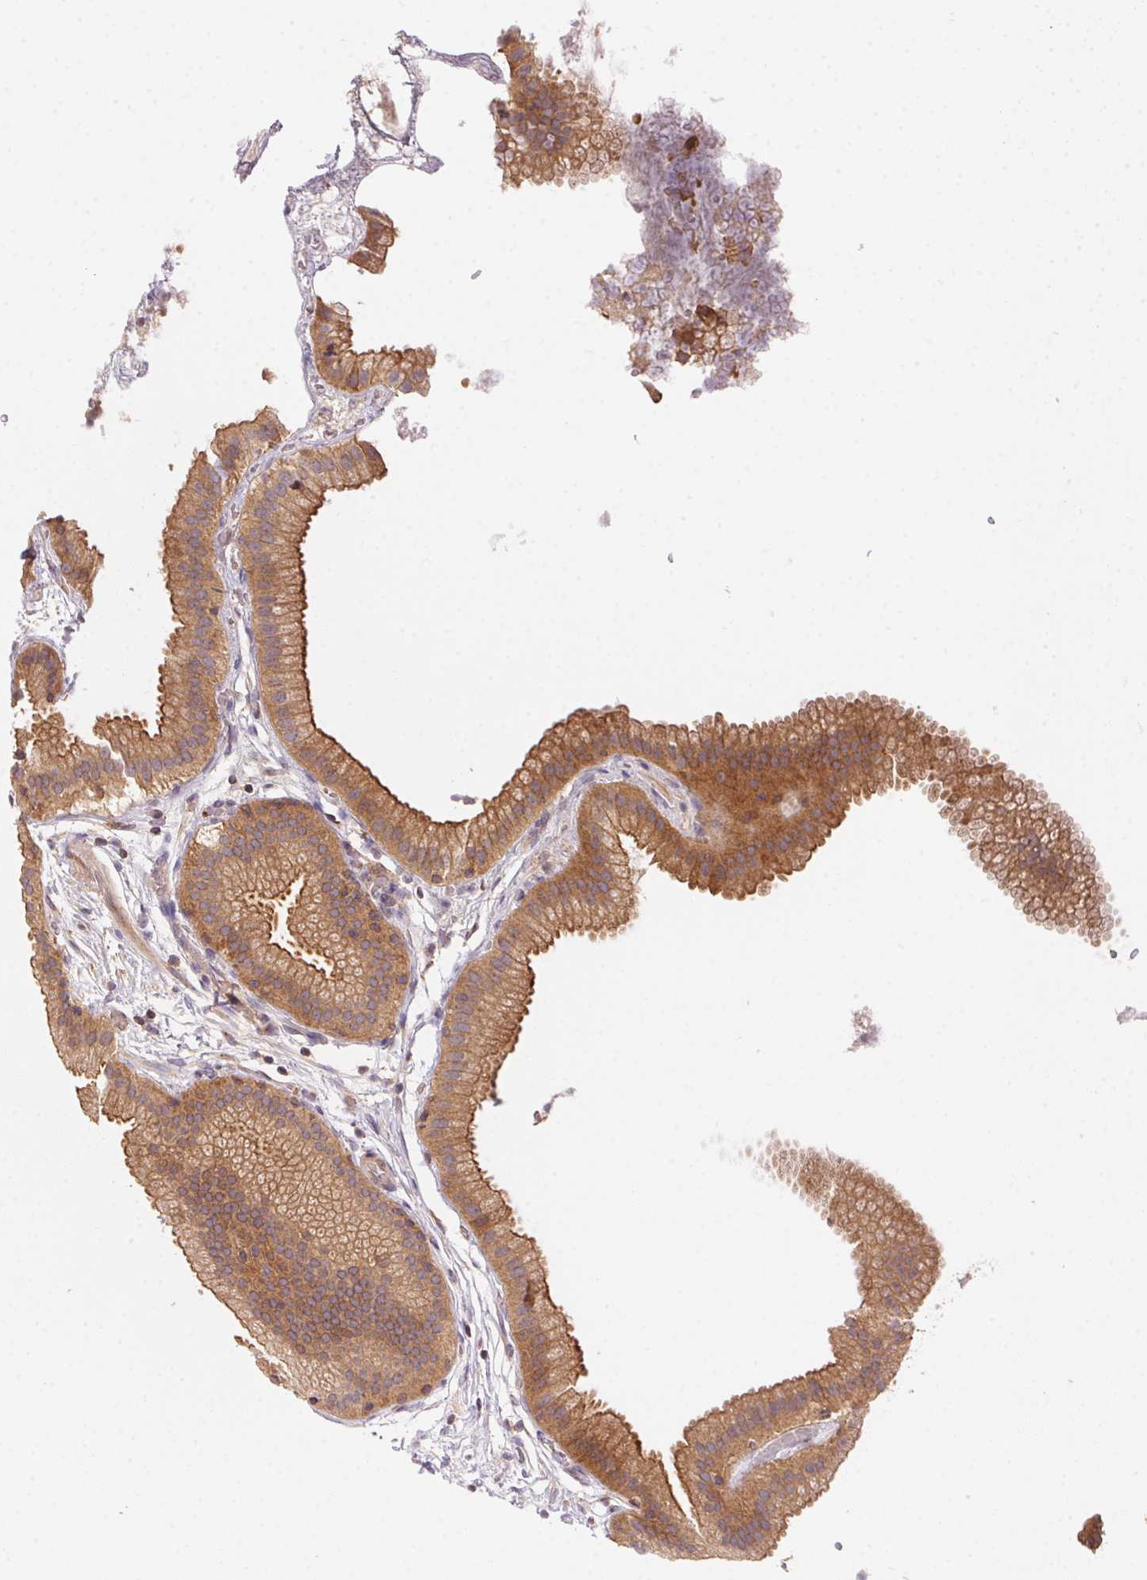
{"staining": {"intensity": "moderate", "quantity": ">75%", "location": "cytoplasmic/membranous,nuclear"}, "tissue": "gallbladder", "cell_type": "Glandular cells", "image_type": "normal", "snomed": [{"axis": "morphology", "description": "Normal tissue, NOS"}, {"axis": "topography", "description": "Gallbladder"}], "caption": "The micrograph demonstrates staining of benign gallbladder, revealing moderate cytoplasmic/membranous,nuclear protein expression (brown color) within glandular cells. (DAB (3,3'-diaminobenzidine) IHC, brown staining for protein, blue staining for nuclei).", "gene": "MEX3D", "patient": {"sex": "female", "age": 63}}